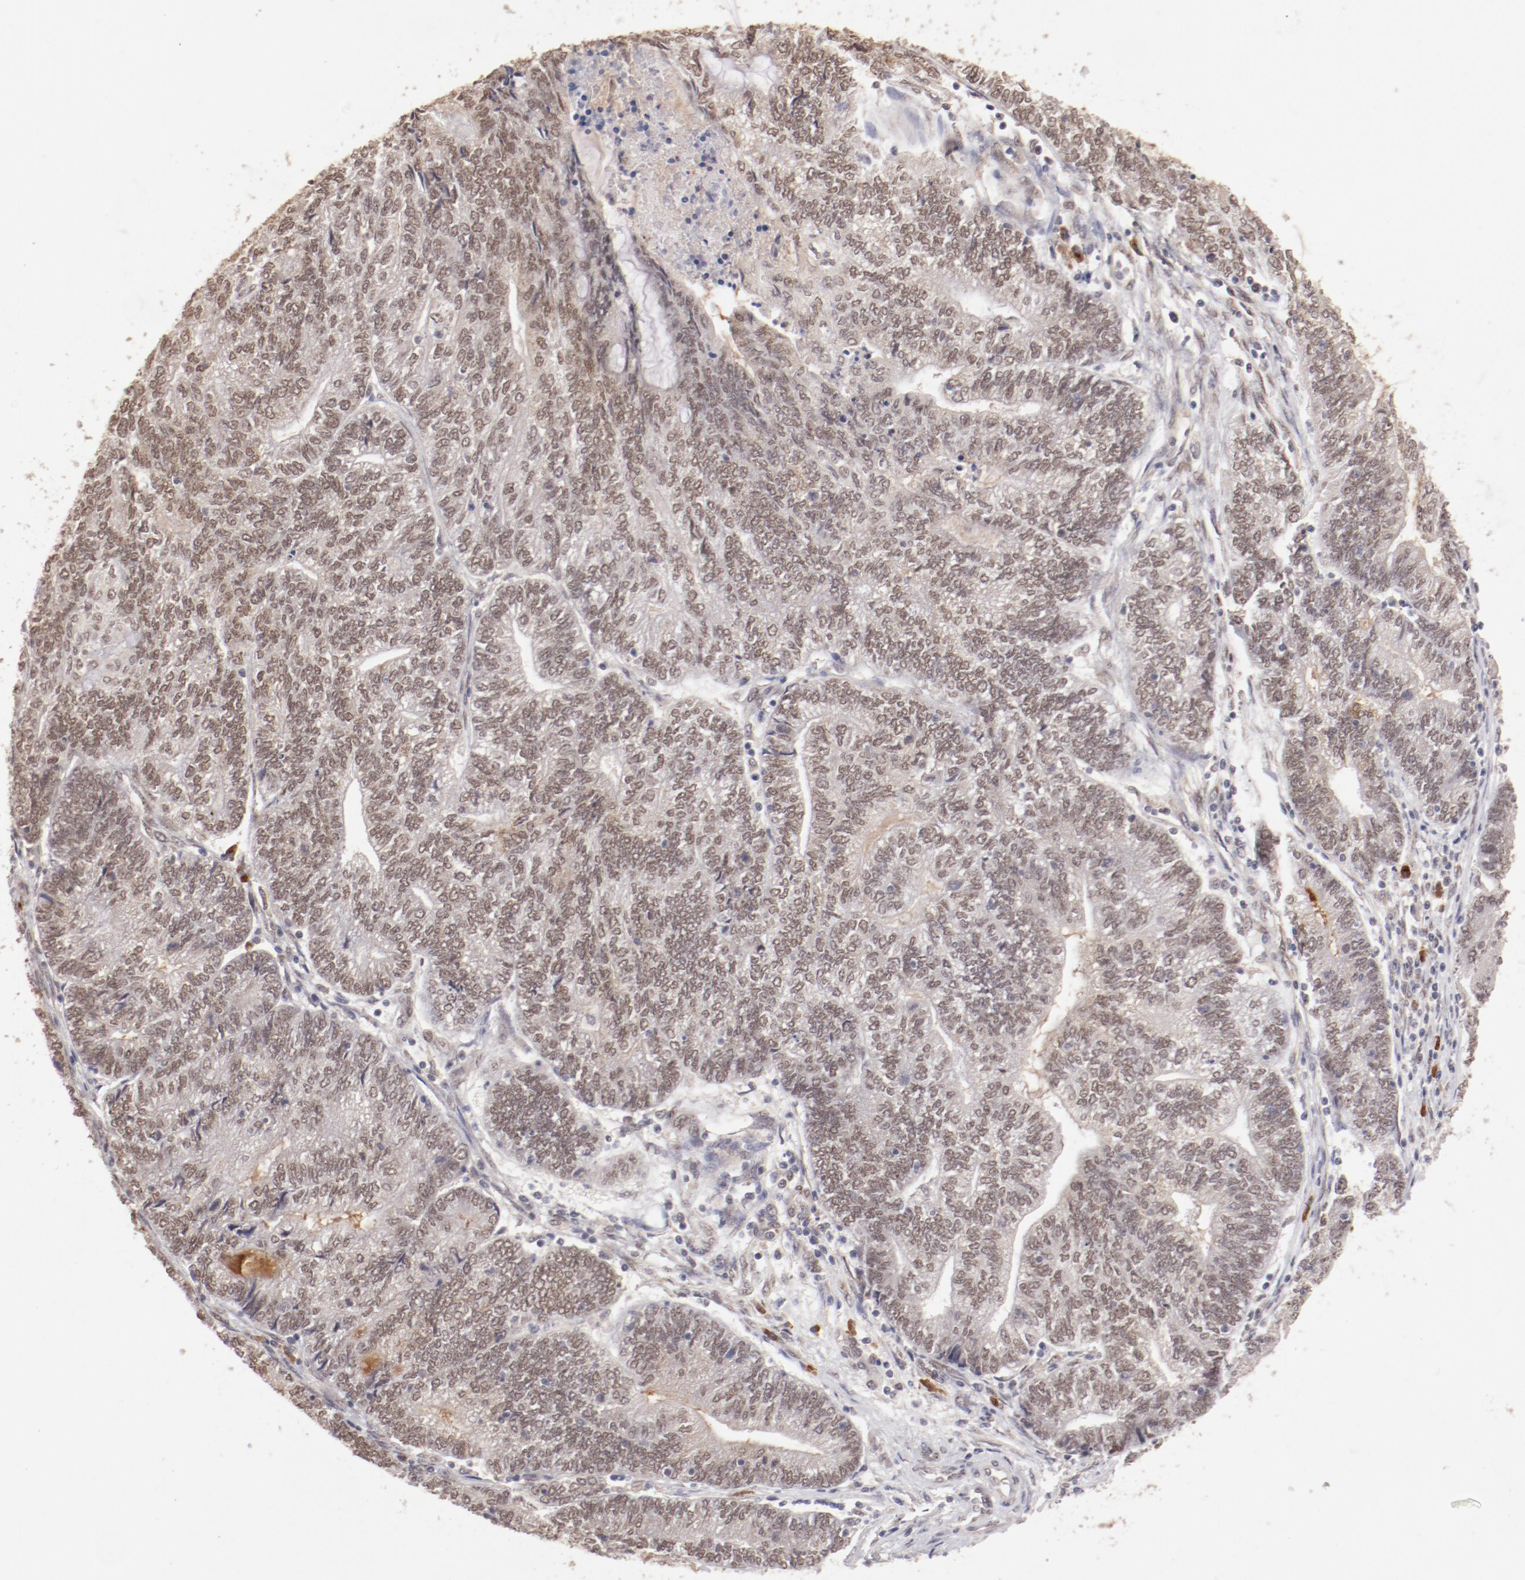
{"staining": {"intensity": "weak", "quantity": ">75%", "location": "nuclear"}, "tissue": "endometrial cancer", "cell_type": "Tumor cells", "image_type": "cancer", "snomed": [{"axis": "morphology", "description": "Adenocarcinoma, NOS"}, {"axis": "topography", "description": "Uterus"}, {"axis": "topography", "description": "Endometrium"}], "caption": "Endometrial cancer stained with DAB IHC displays low levels of weak nuclear staining in approximately >75% of tumor cells. (DAB IHC, brown staining for protein, blue staining for nuclei).", "gene": "NFE2", "patient": {"sex": "female", "age": 70}}